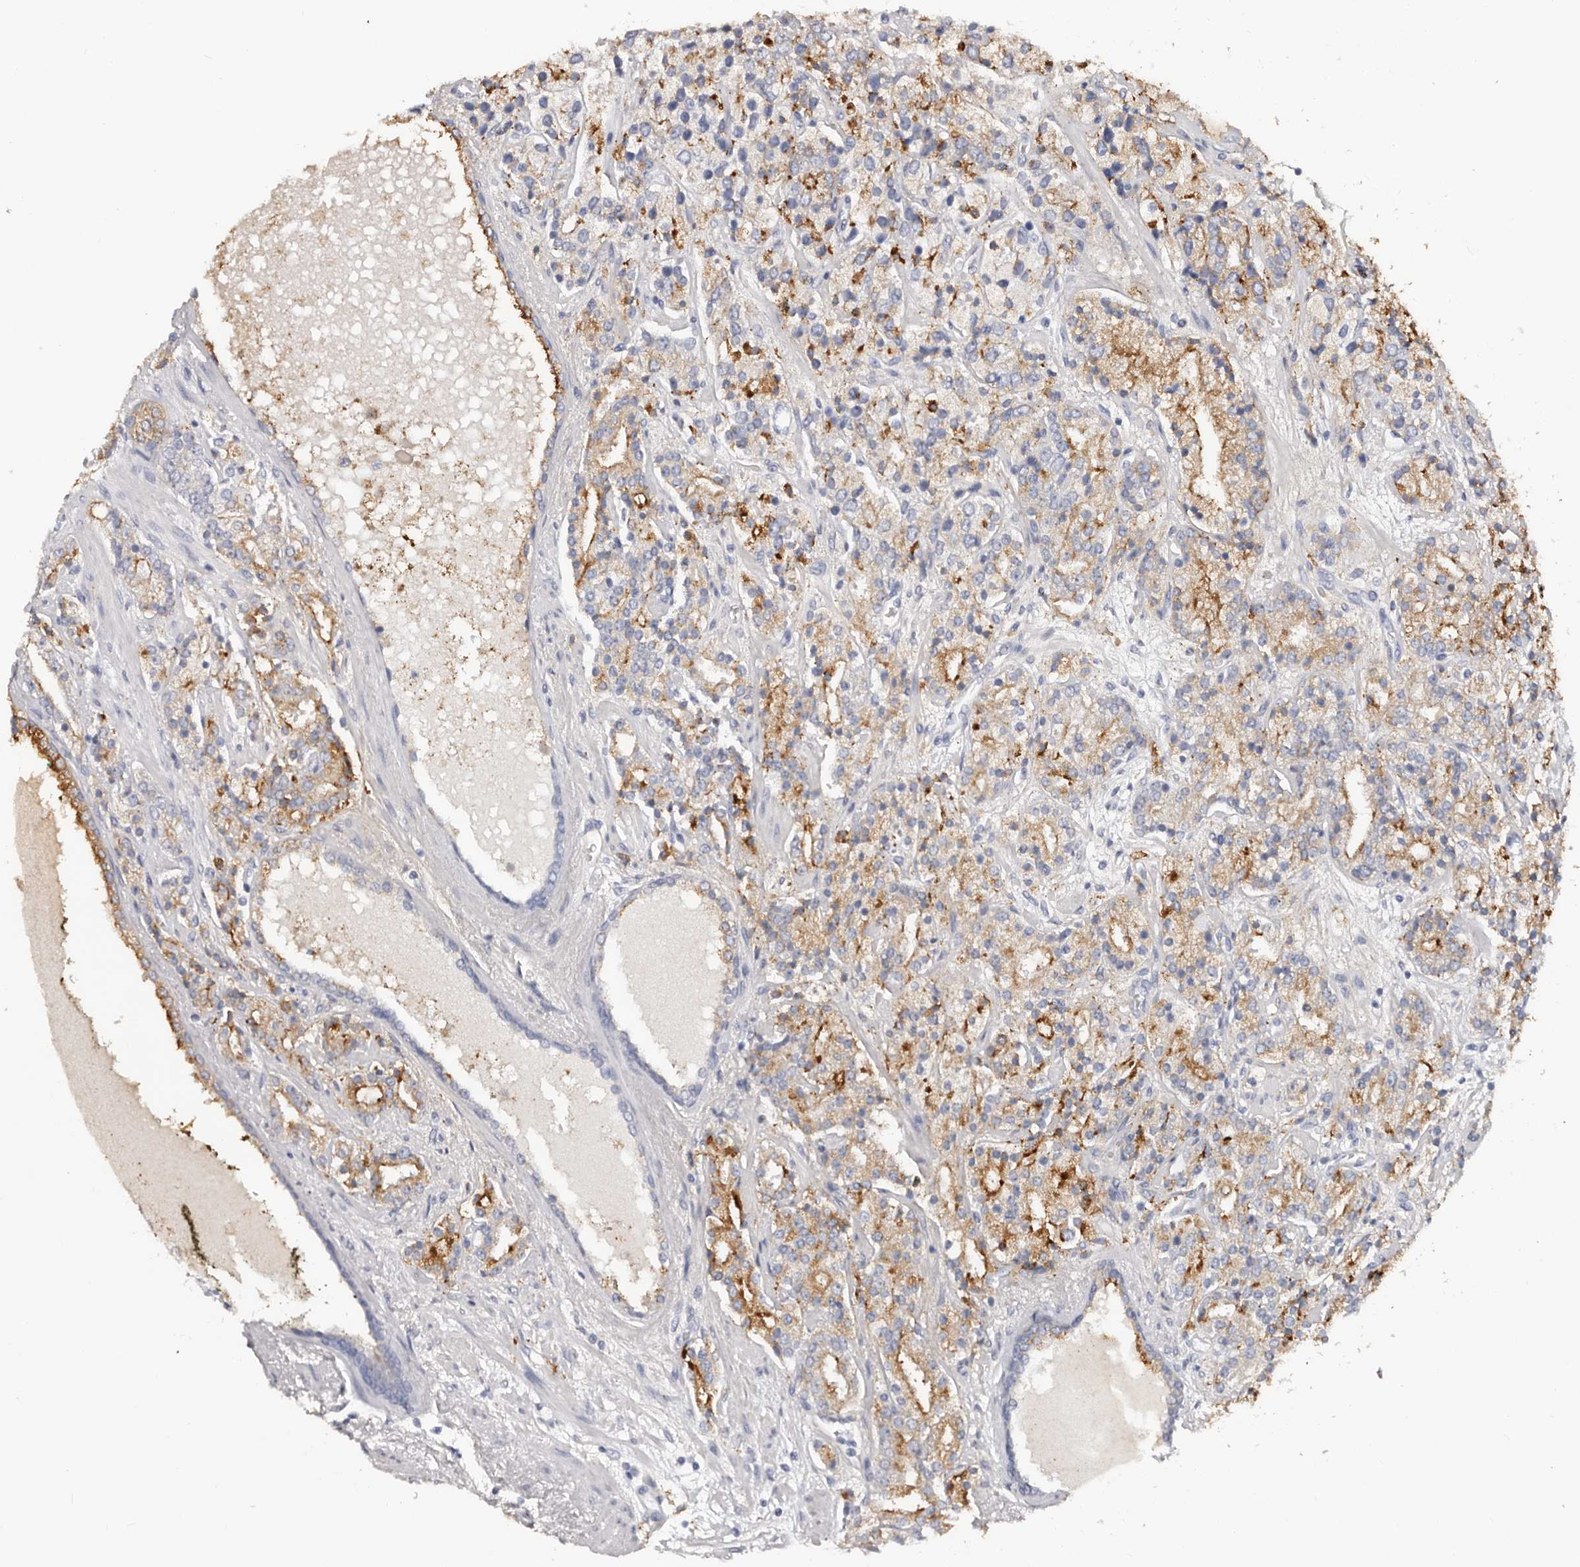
{"staining": {"intensity": "strong", "quantity": ">75%", "location": "cytoplasmic/membranous"}, "tissue": "prostate cancer", "cell_type": "Tumor cells", "image_type": "cancer", "snomed": [{"axis": "morphology", "description": "Adenocarcinoma, High grade"}, {"axis": "topography", "description": "Prostate"}], "caption": "Tumor cells display high levels of strong cytoplasmic/membranous expression in approximately >75% of cells in human prostate adenocarcinoma (high-grade).", "gene": "AKNAD1", "patient": {"sex": "male", "age": 71}}